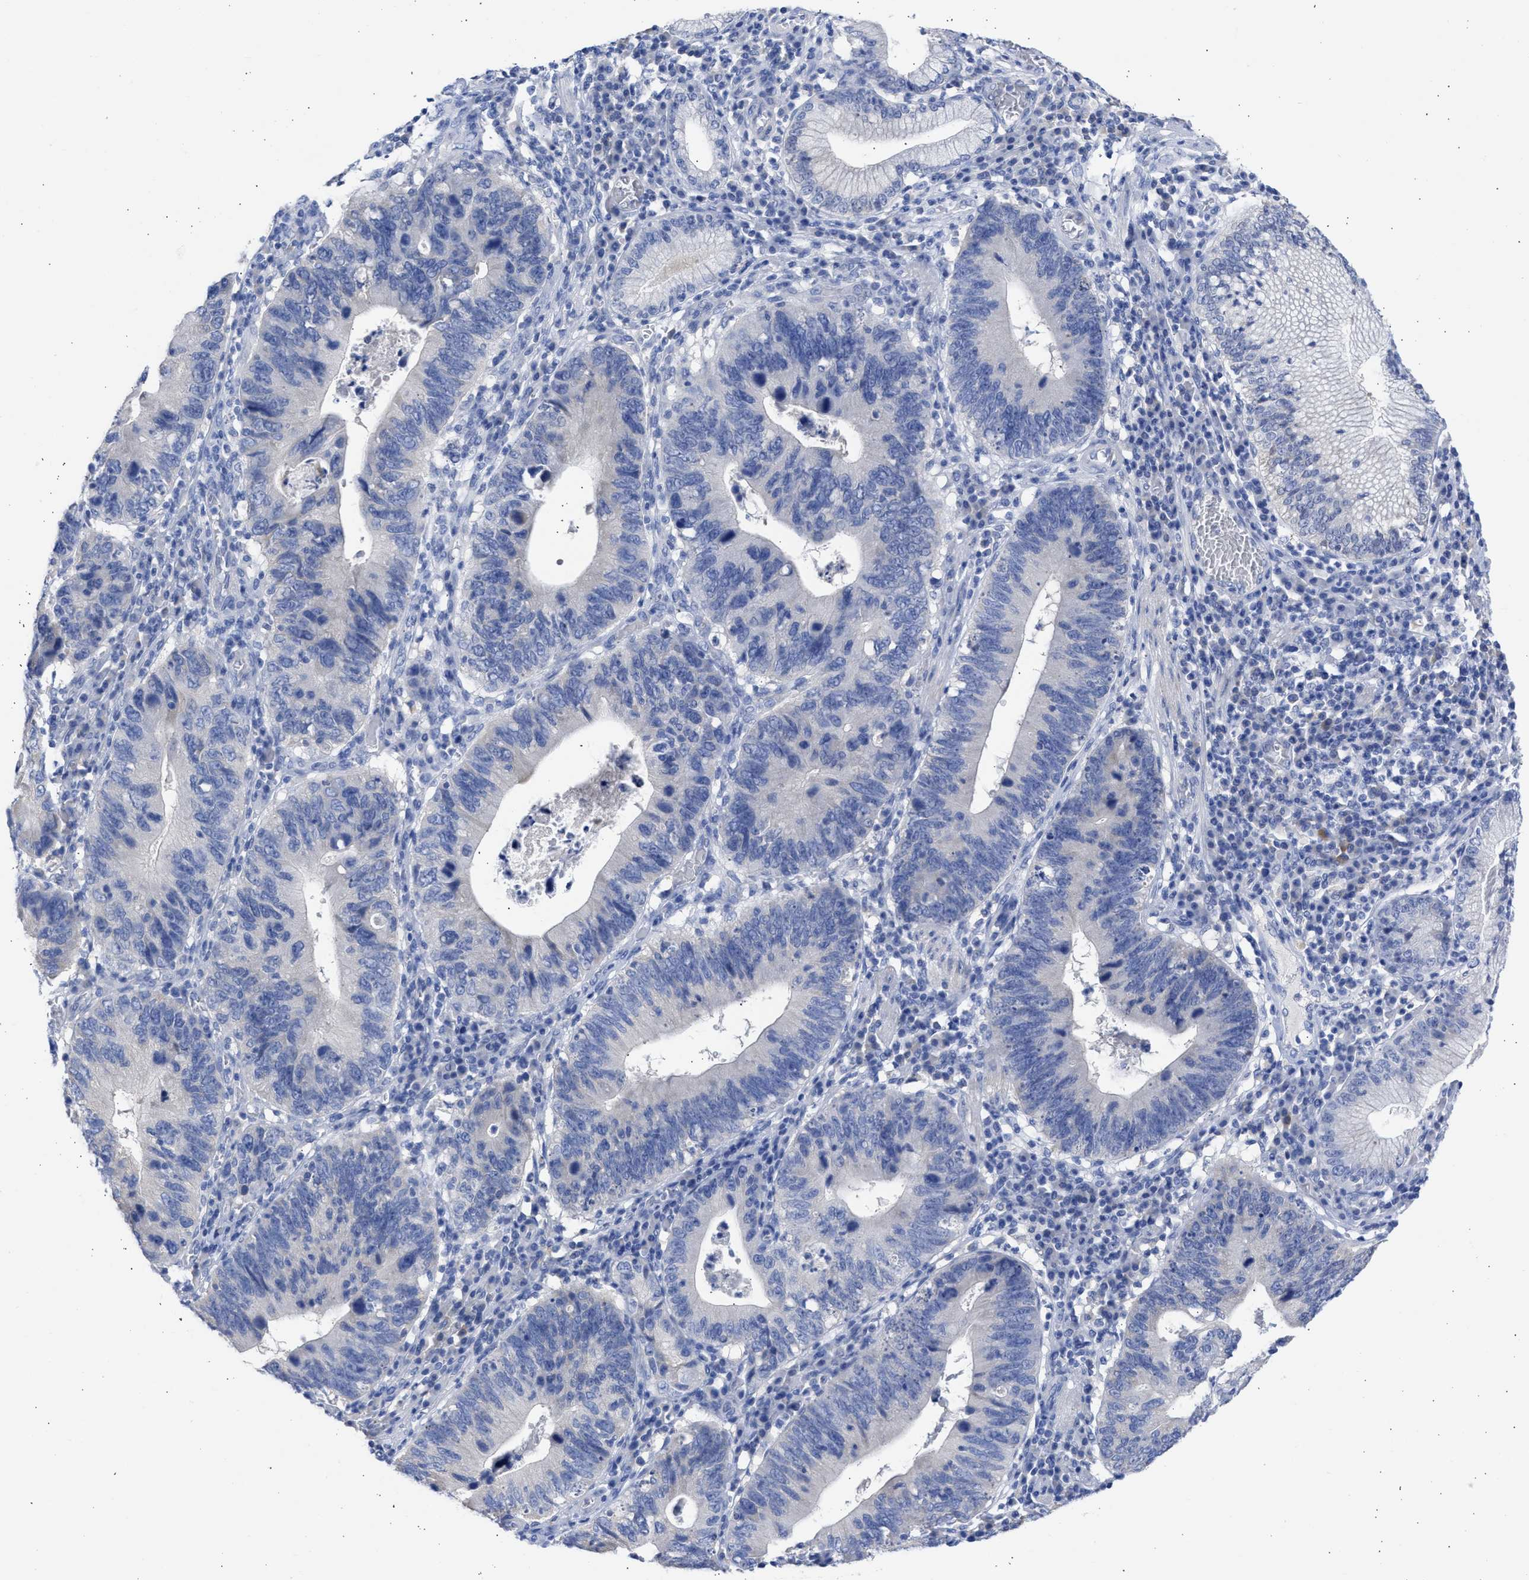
{"staining": {"intensity": "negative", "quantity": "none", "location": "none"}, "tissue": "stomach cancer", "cell_type": "Tumor cells", "image_type": "cancer", "snomed": [{"axis": "morphology", "description": "Adenocarcinoma, NOS"}, {"axis": "topography", "description": "Stomach"}], "caption": "IHC image of neoplastic tissue: human adenocarcinoma (stomach) stained with DAB reveals no significant protein positivity in tumor cells.", "gene": "RSPH1", "patient": {"sex": "male", "age": 59}}